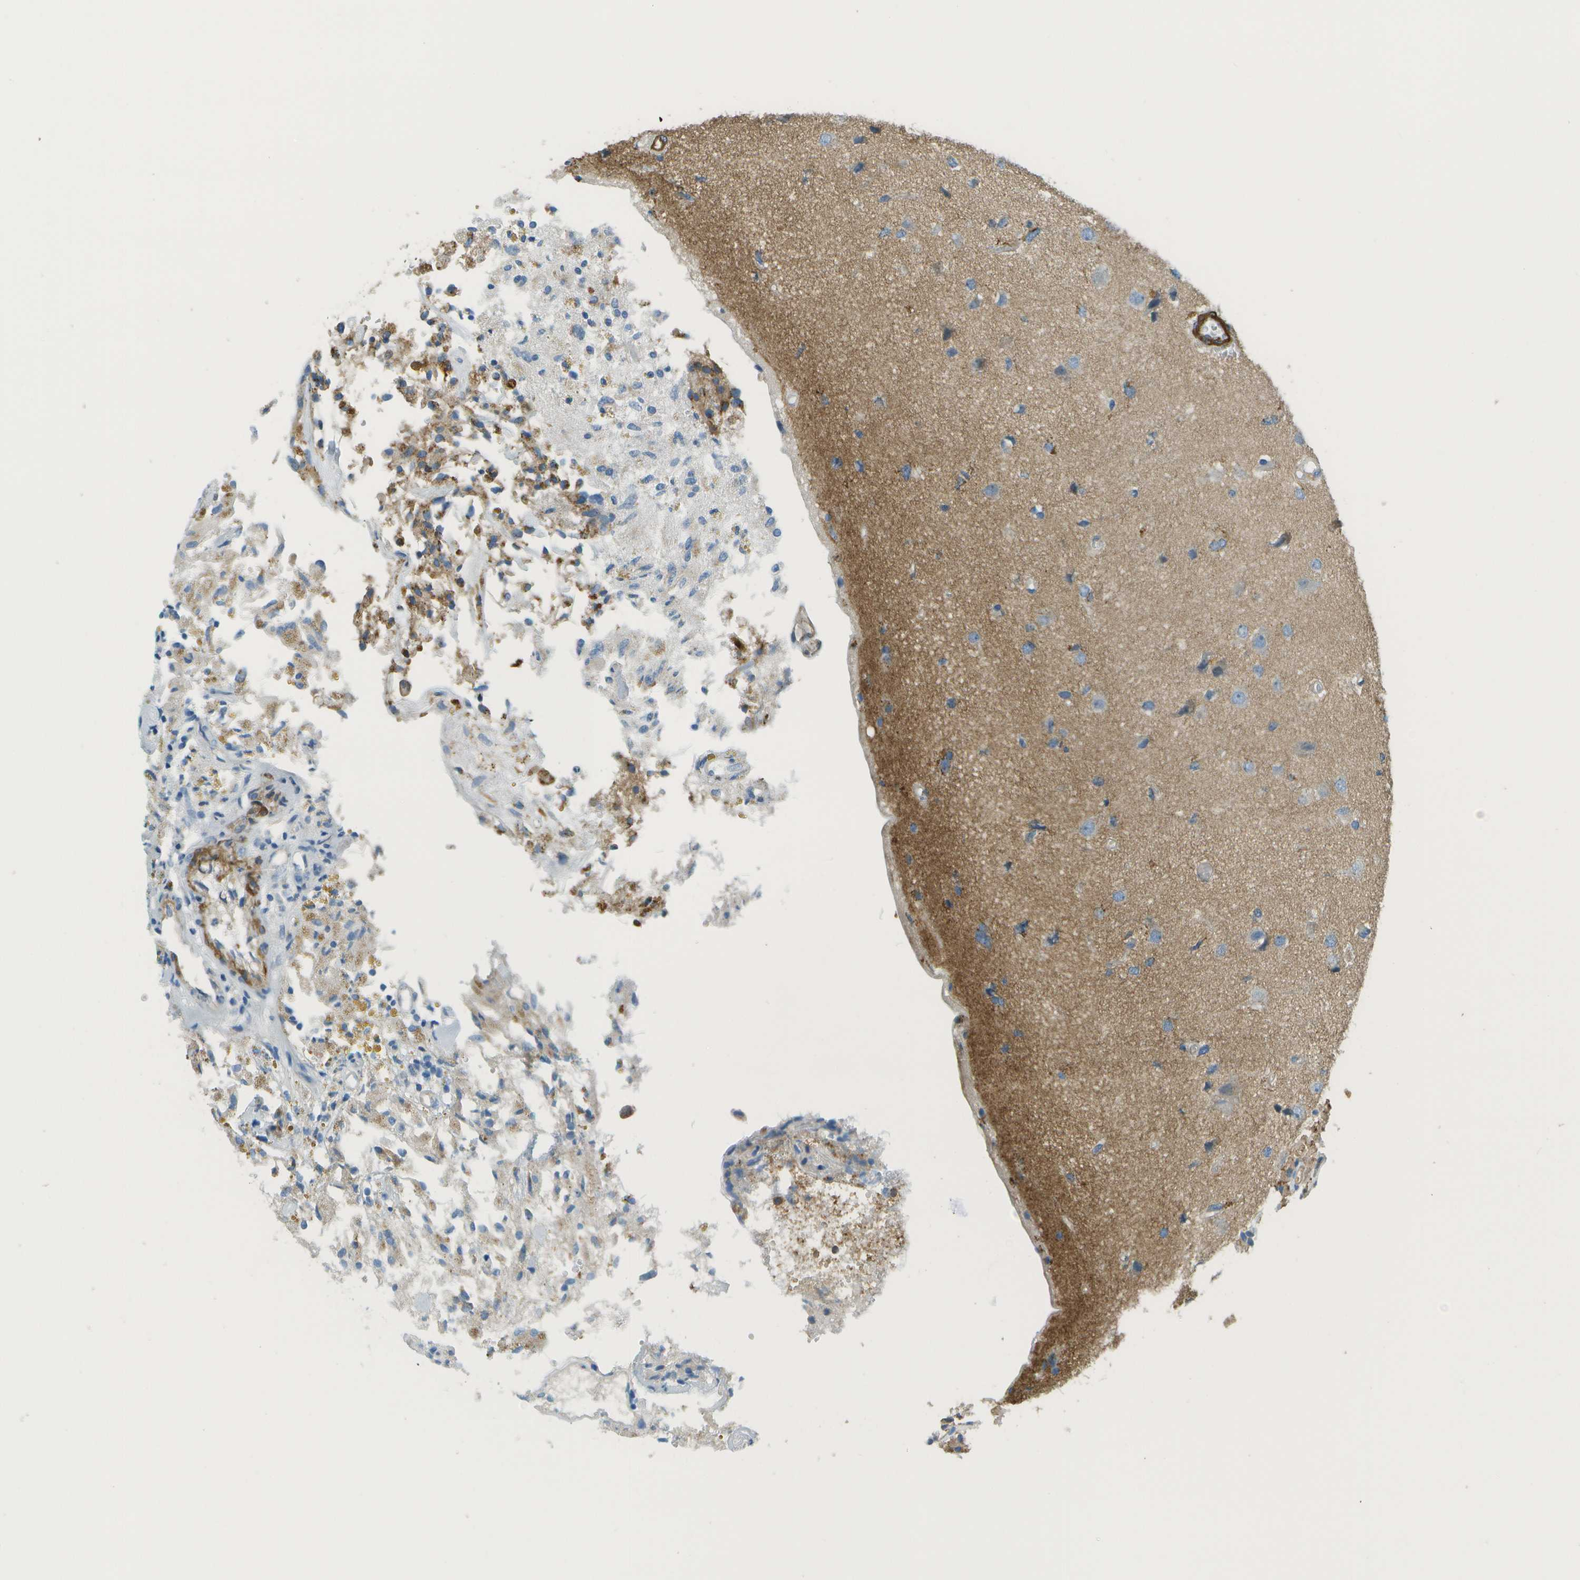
{"staining": {"intensity": "negative", "quantity": "none", "location": "none"}, "tissue": "glioma", "cell_type": "Tumor cells", "image_type": "cancer", "snomed": [{"axis": "morphology", "description": "Glioma, malignant, High grade"}, {"axis": "topography", "description": "Brain"}], "caption": "IHC micrograph of neoplastic tissue: human glioma stained with DAB exhibits no significant protein expression in tumor cells.", "gene": "MYH11", "patient": {"sex": "female", "age": 59}}